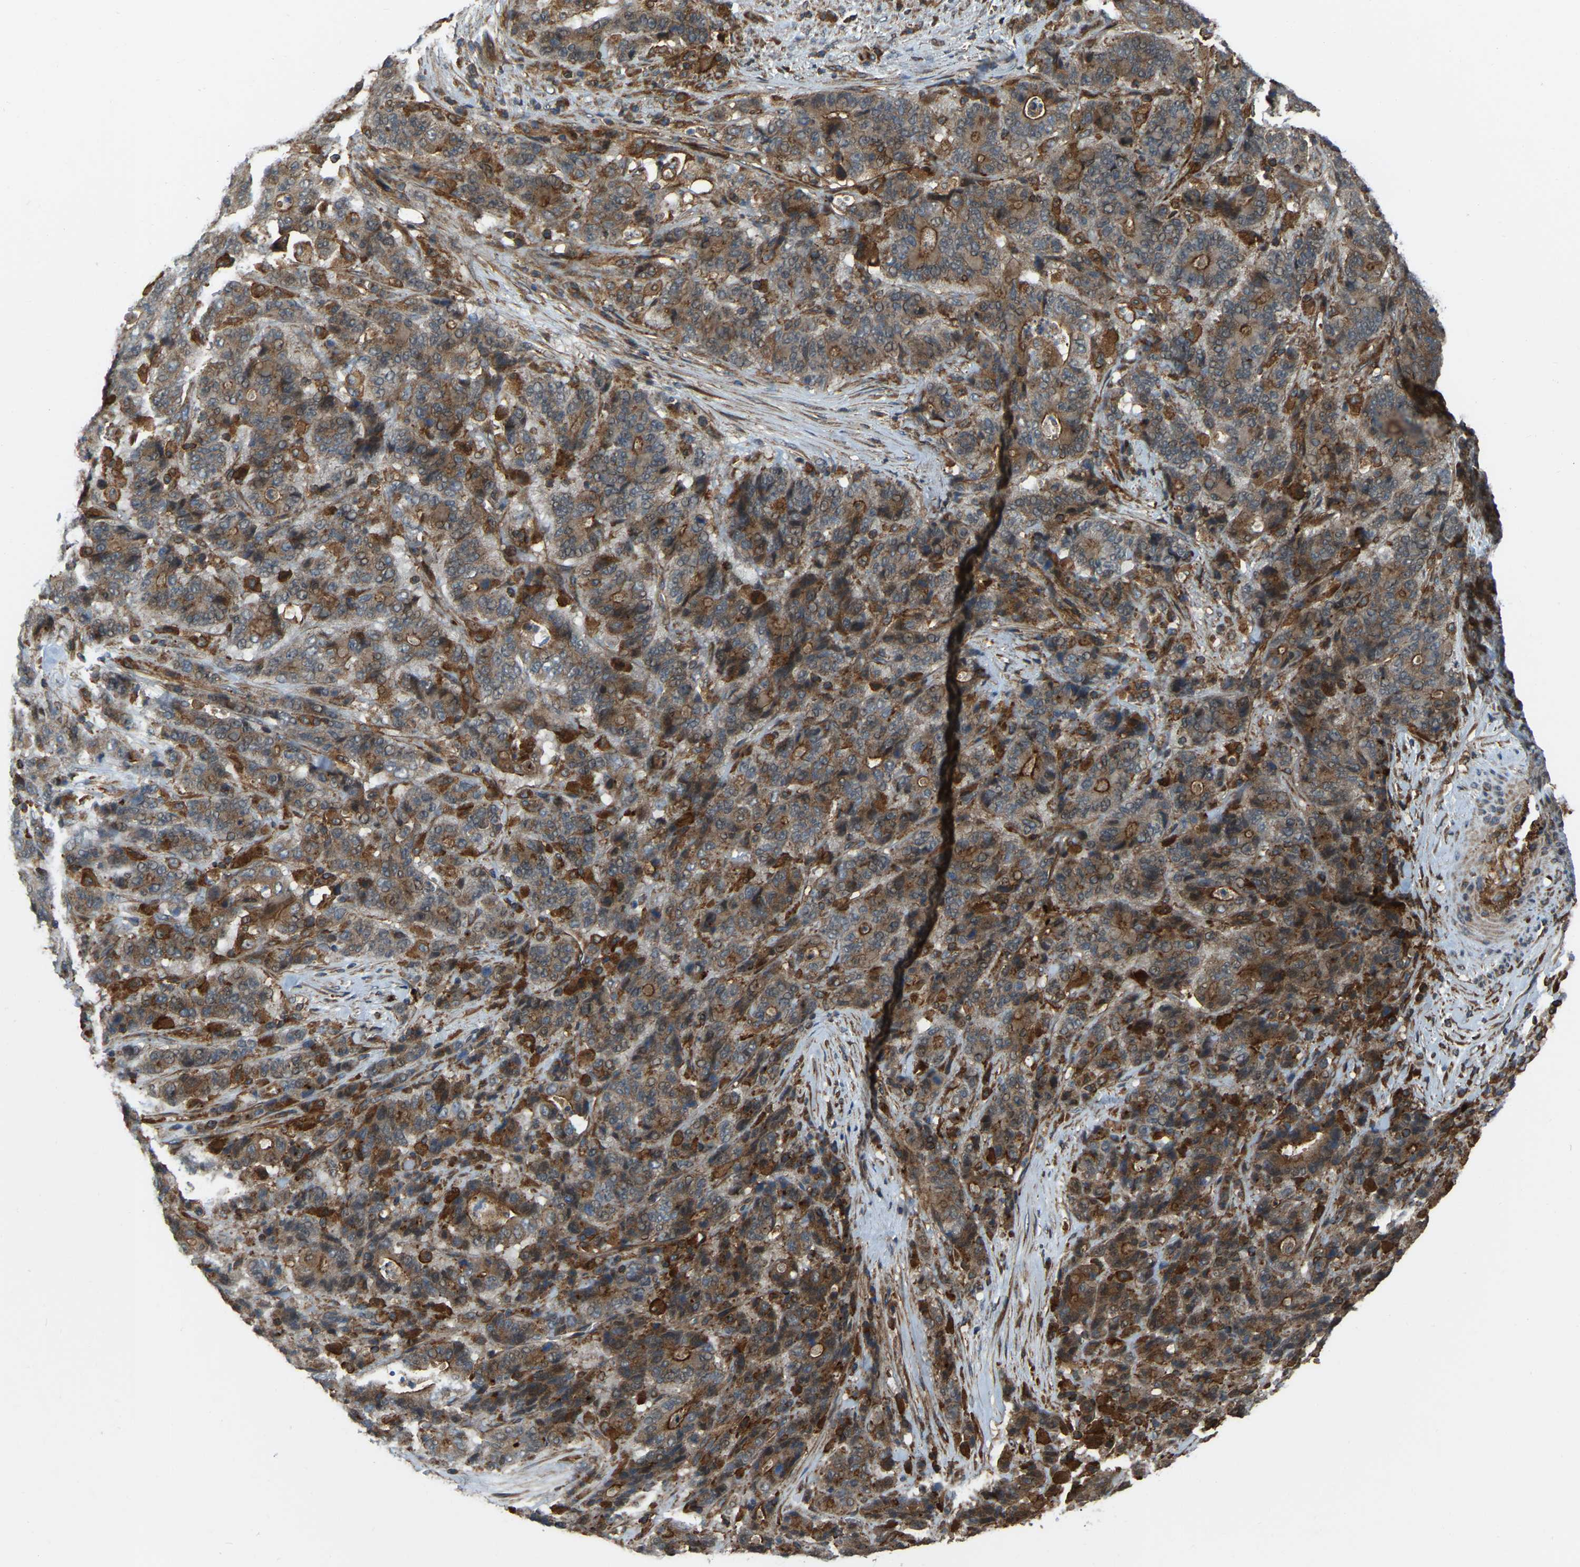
{"staining": {"intensity": "moderate", "quantity": ">75%", "location": "cytoplasmic/membranous"}, "tissue": "stomach cancer", "cell_type": "Tumor cells", "image_type": "cancer", "snomed": [{"axis": "morphology", "description": "Adenocarcinoma, NOS"}, {"axis": "topography", "description": "Stomach"}], "caption": "Immunohistochemical staining of adenocarcinoma (stomach) demonstrates medium levels of moderate cytoplasmic/membranous expression in approximately >75% of tumor cells.", "gene": "SAMD9L", "patient": {"sex": "female", "age": 73}}